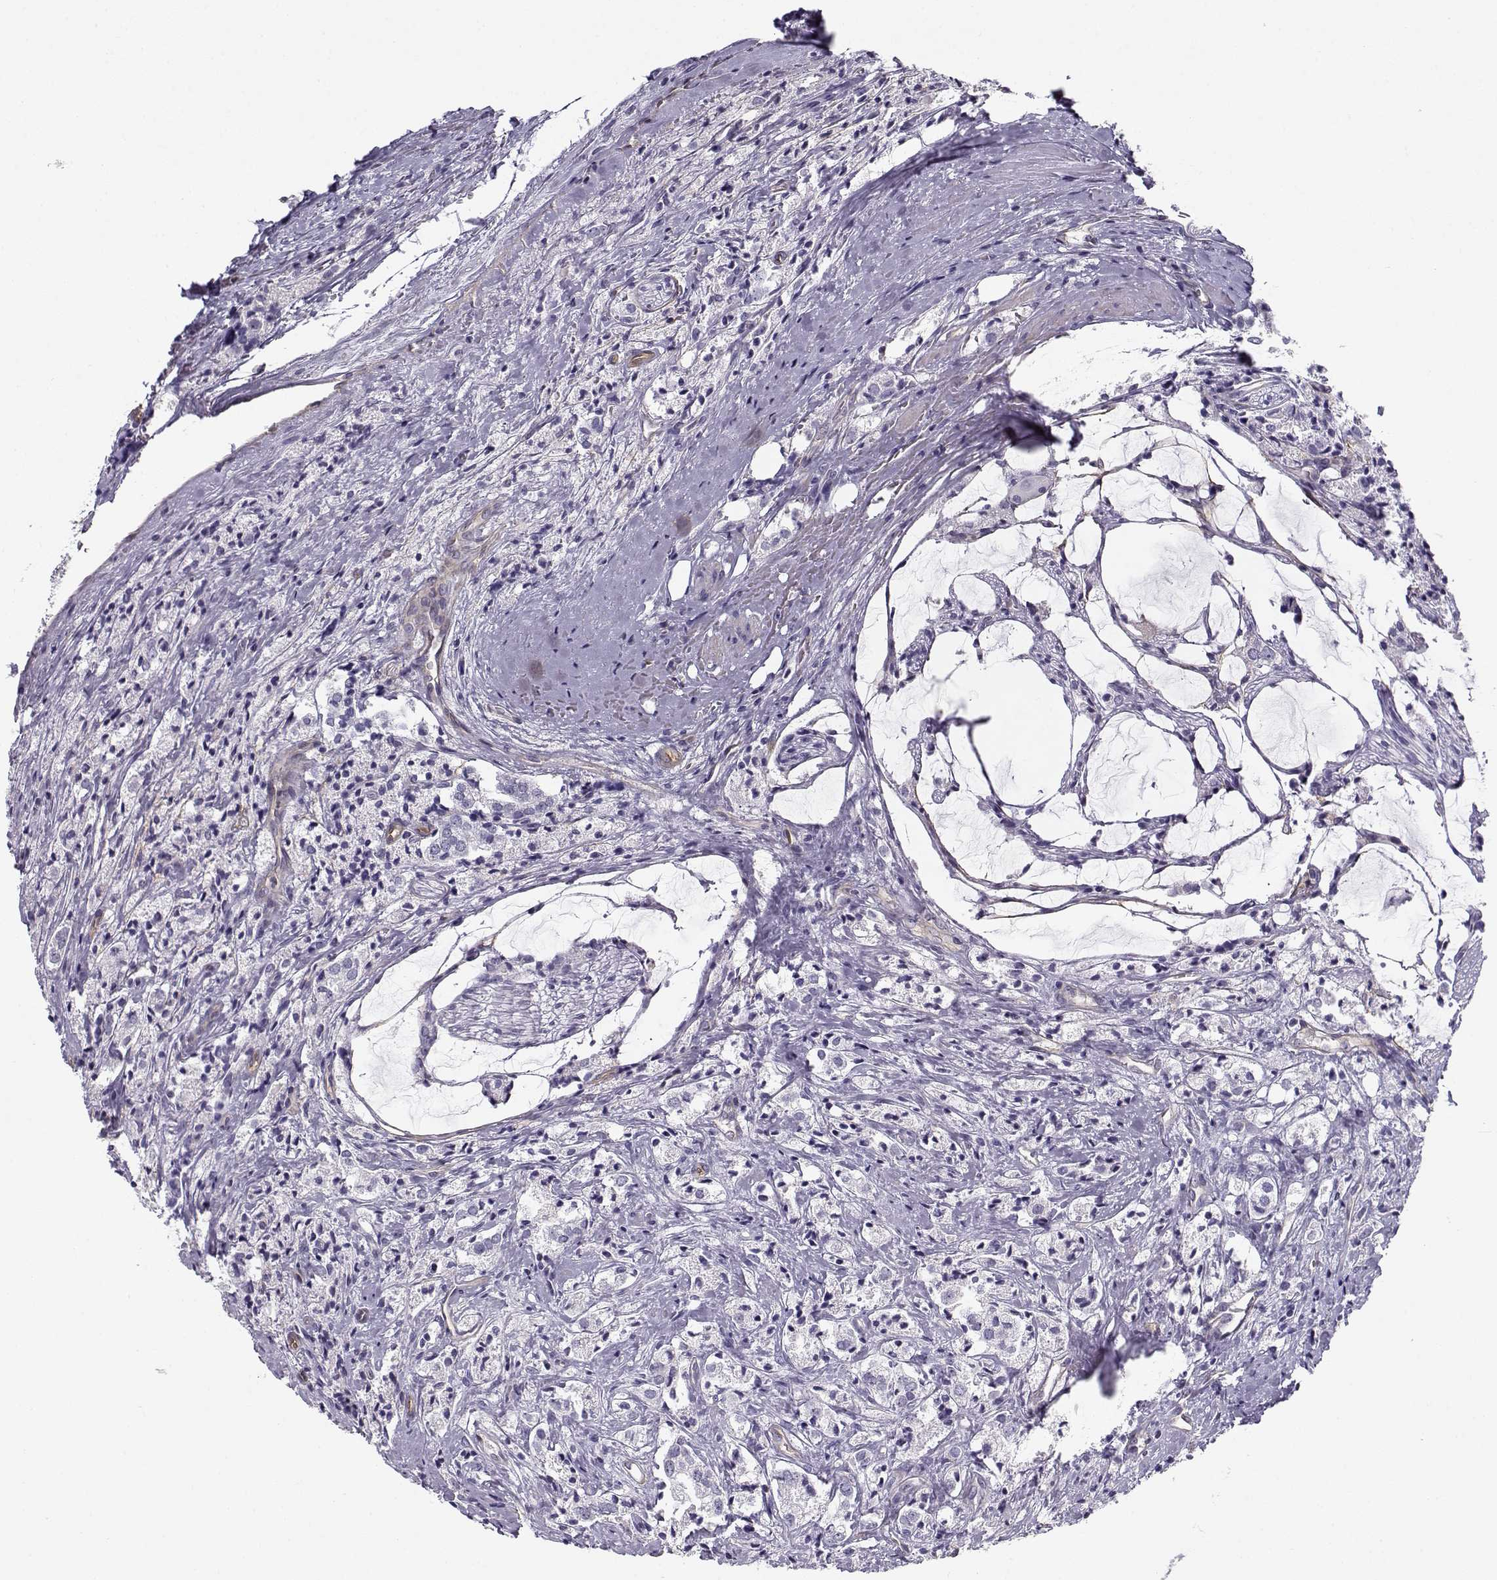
{"staining": {"intensity": "negative", "quantity": "none", "location": "none"}, "tissue": "prostate cancer", "cell_type": "Tumor cells", "image_type": "cancer", "snomed": [{"axis": "morphology", "description": "Adenocarcinoma, NOS"}, {"axis": "topography", "description": "Prostate"}], "caption": "IHC of human adenocarcinoma (prostate) exhibits no expression in tumor cells. The staining is performed using DAB (3,3'-diaminobenzidine) brown chromogen with nuclei counter-stained in using hematoxylin.", "gene": "MYO1A", "patient": {"sex": "male", "age": 66}}